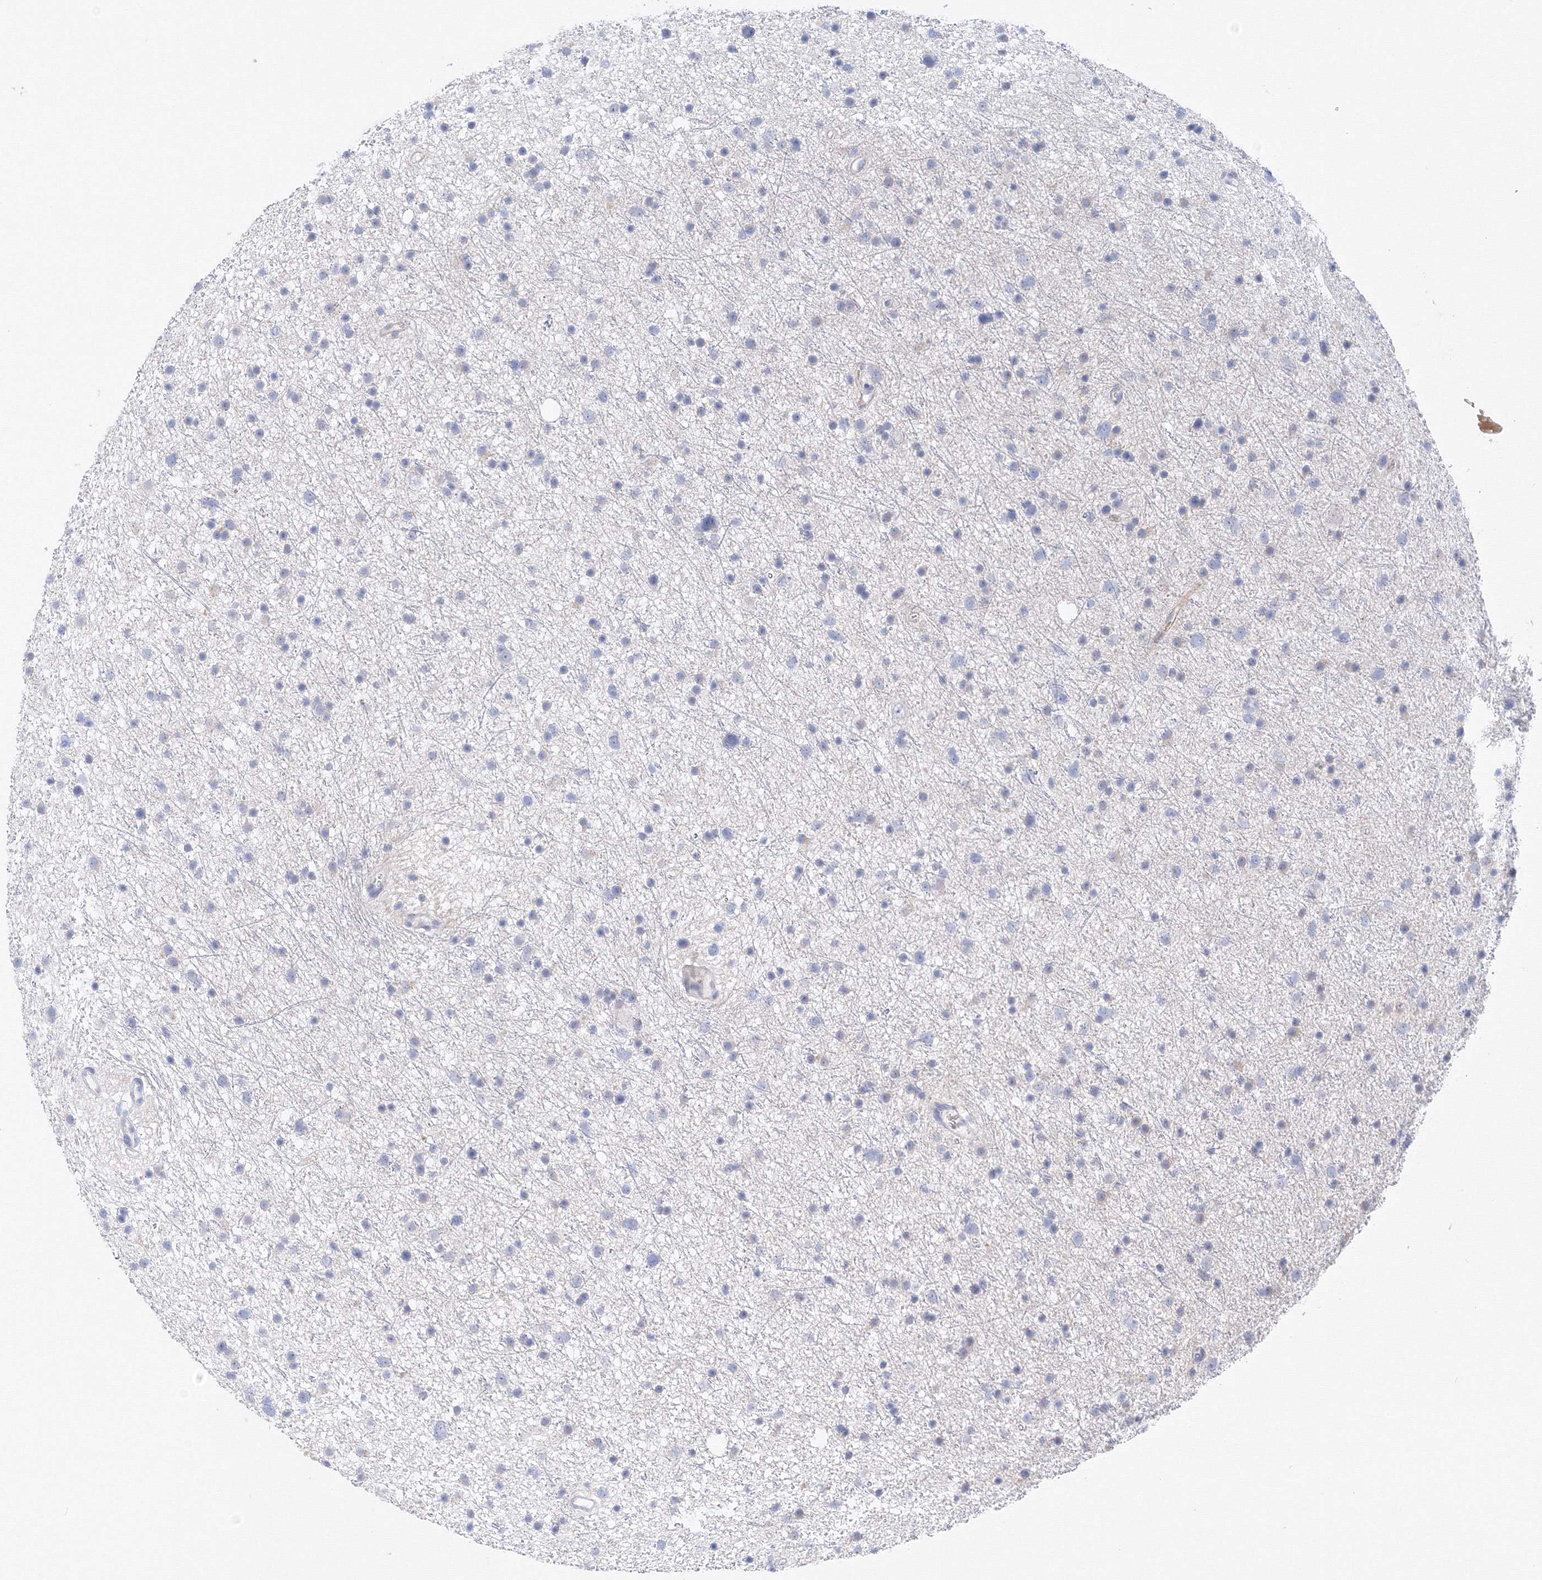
{"staining": {"intensity": "negative", "quantity": "none", "location": "none"}, "tissue": "glioma", "cell_type": "Tumor cells", "image_type": "cancer", "snomed": [{"axis": "morphology", "description": "Glioma, malignant, Low grade"}, {"axis": "topography", "description": "Cerebral cortex"}], "caption": "Immunohistochemical staining of malignant low-grade glioma displays no significant staining in tumor cells. (DAB immunohistochemistry (IHC), high magnification).", "gene": "TAMM41", "patient": {"sex": "female", "age": 39}}